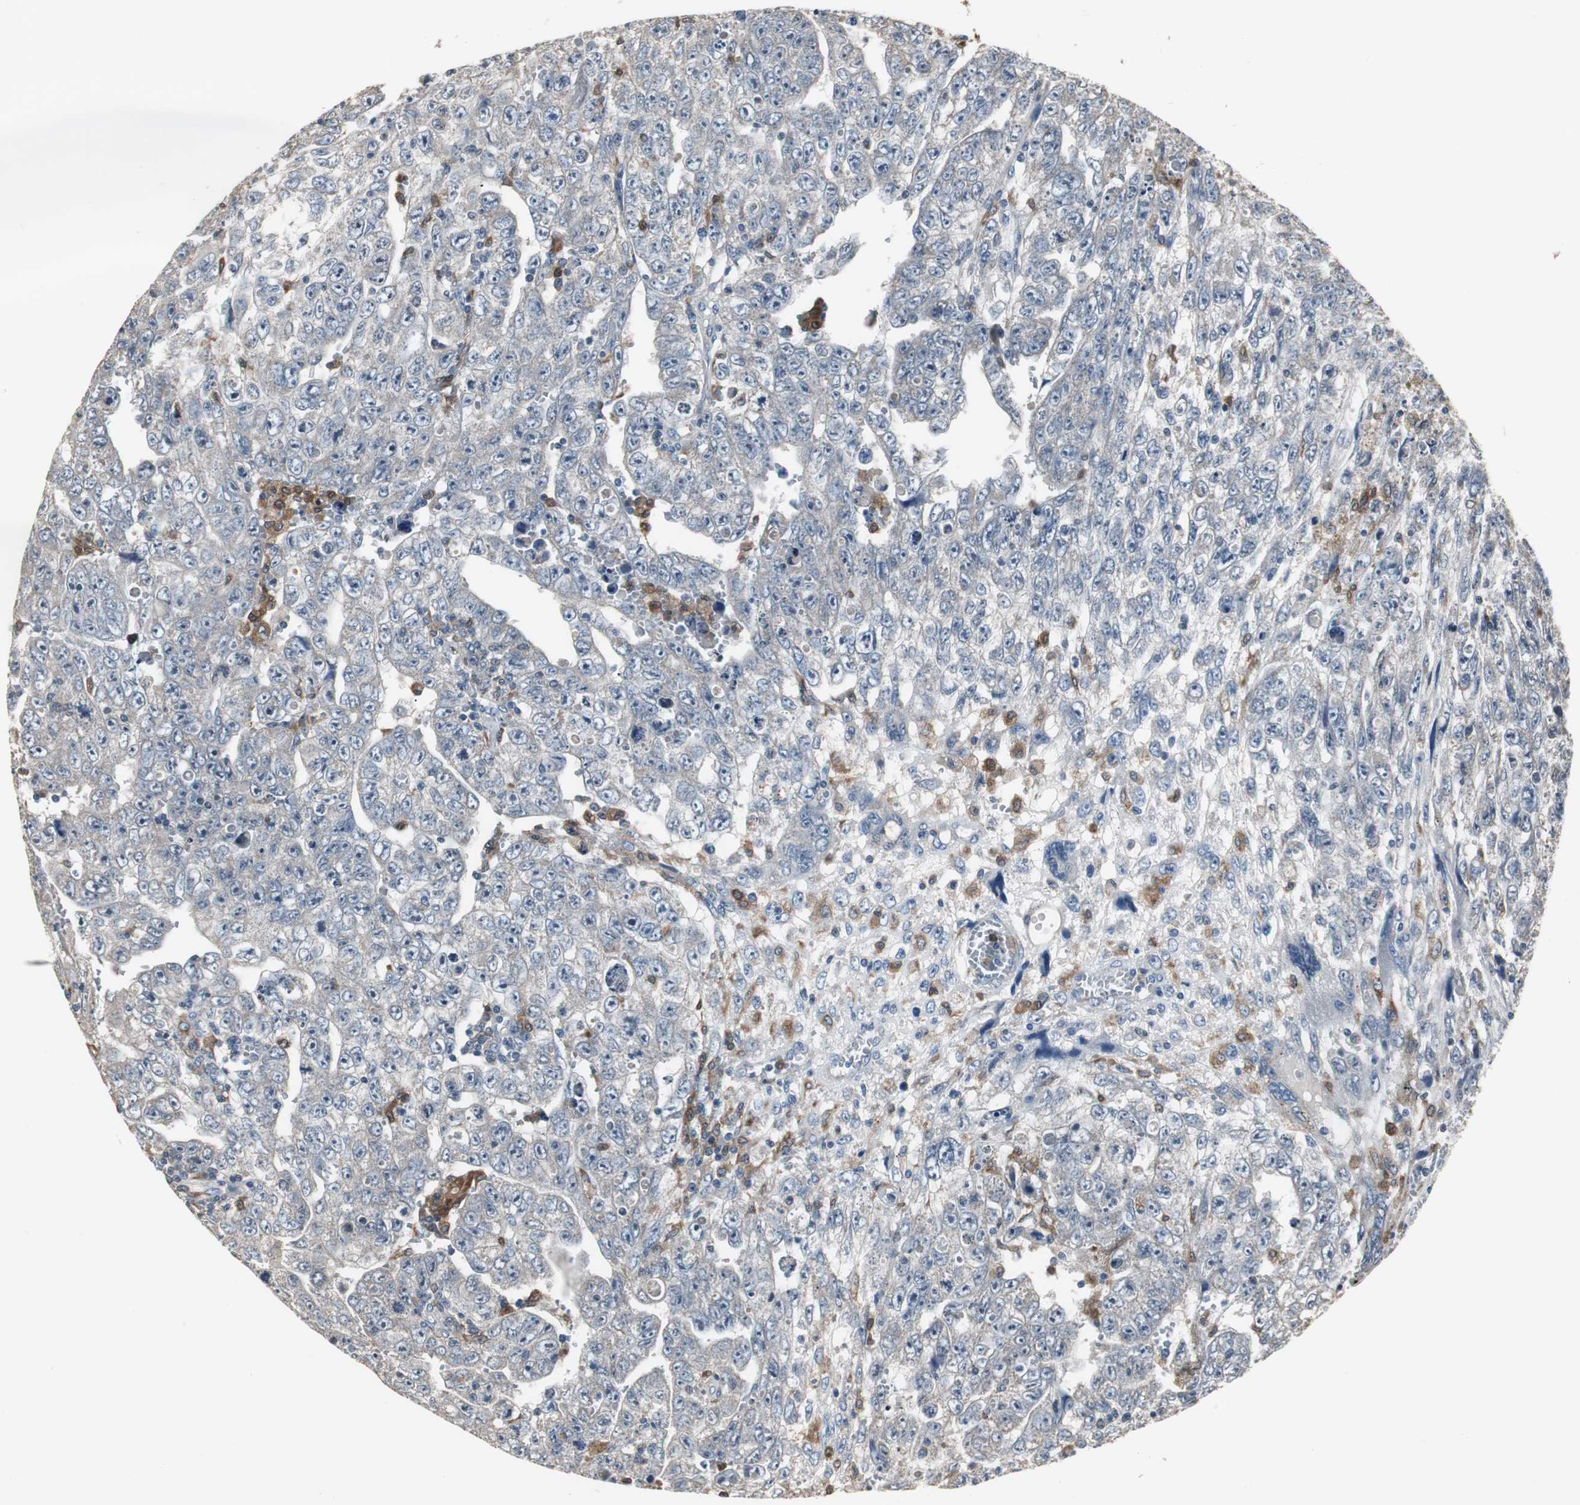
{"staining": {"intensity": "negative", "quantity": "none", "location": "none"}, "tissue": "testis cancer", "cell_type": "Tumor cells", "image_type": "cancer", "snomed": [{"axis": "morphology", "description": "Carcinoma, Embryonal, NOS"}, {"axis": "topography", "description": "Testis"}], "caption": "The photomicrograph reveals no staining of tumor cells in testis cancer (embryonal carcinoma). (DAB IHC, high magnification).", "gene": "NCF2", "patient": {"sex": "male", "age": 28}}